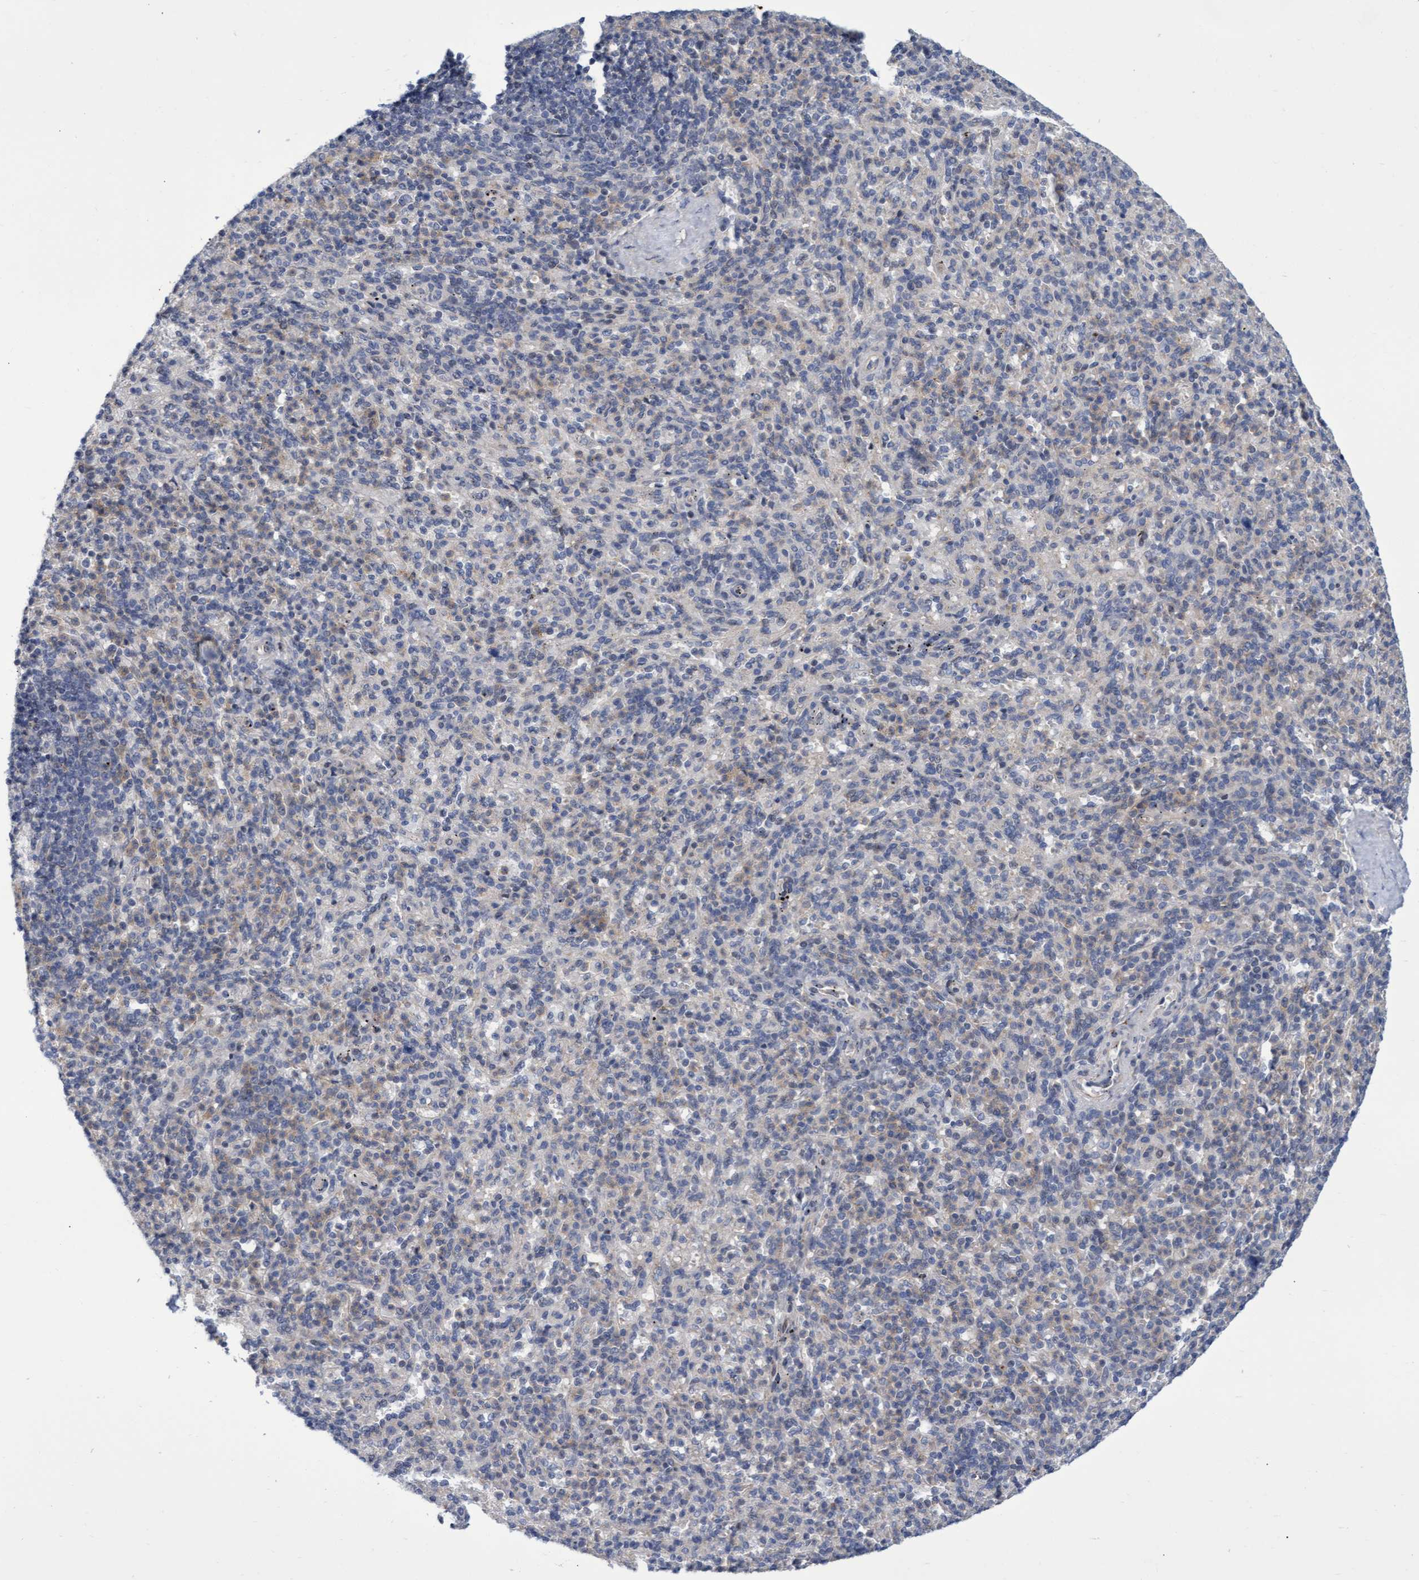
{"staining": {"intensity": "moderate", "quantity": "<25%", "location": "cytoplasmic/membranous"}, "tissue": "spleen", "cell_type": "Cells in red pulp", "image_type": "normal", "snomed": [{"axis": "morphology", "description": "Normal tissue, NOS"}, {"axis": "topography", "description": "Spleen"}], "caption": "Immunohistochemical staining of normal spleen reveals moderate cytoplasmic/membranous protein staining in about <25% of cells in red pulp.", "gene": "ABCF2", "patient": {"sex": "male", "age": 36}}